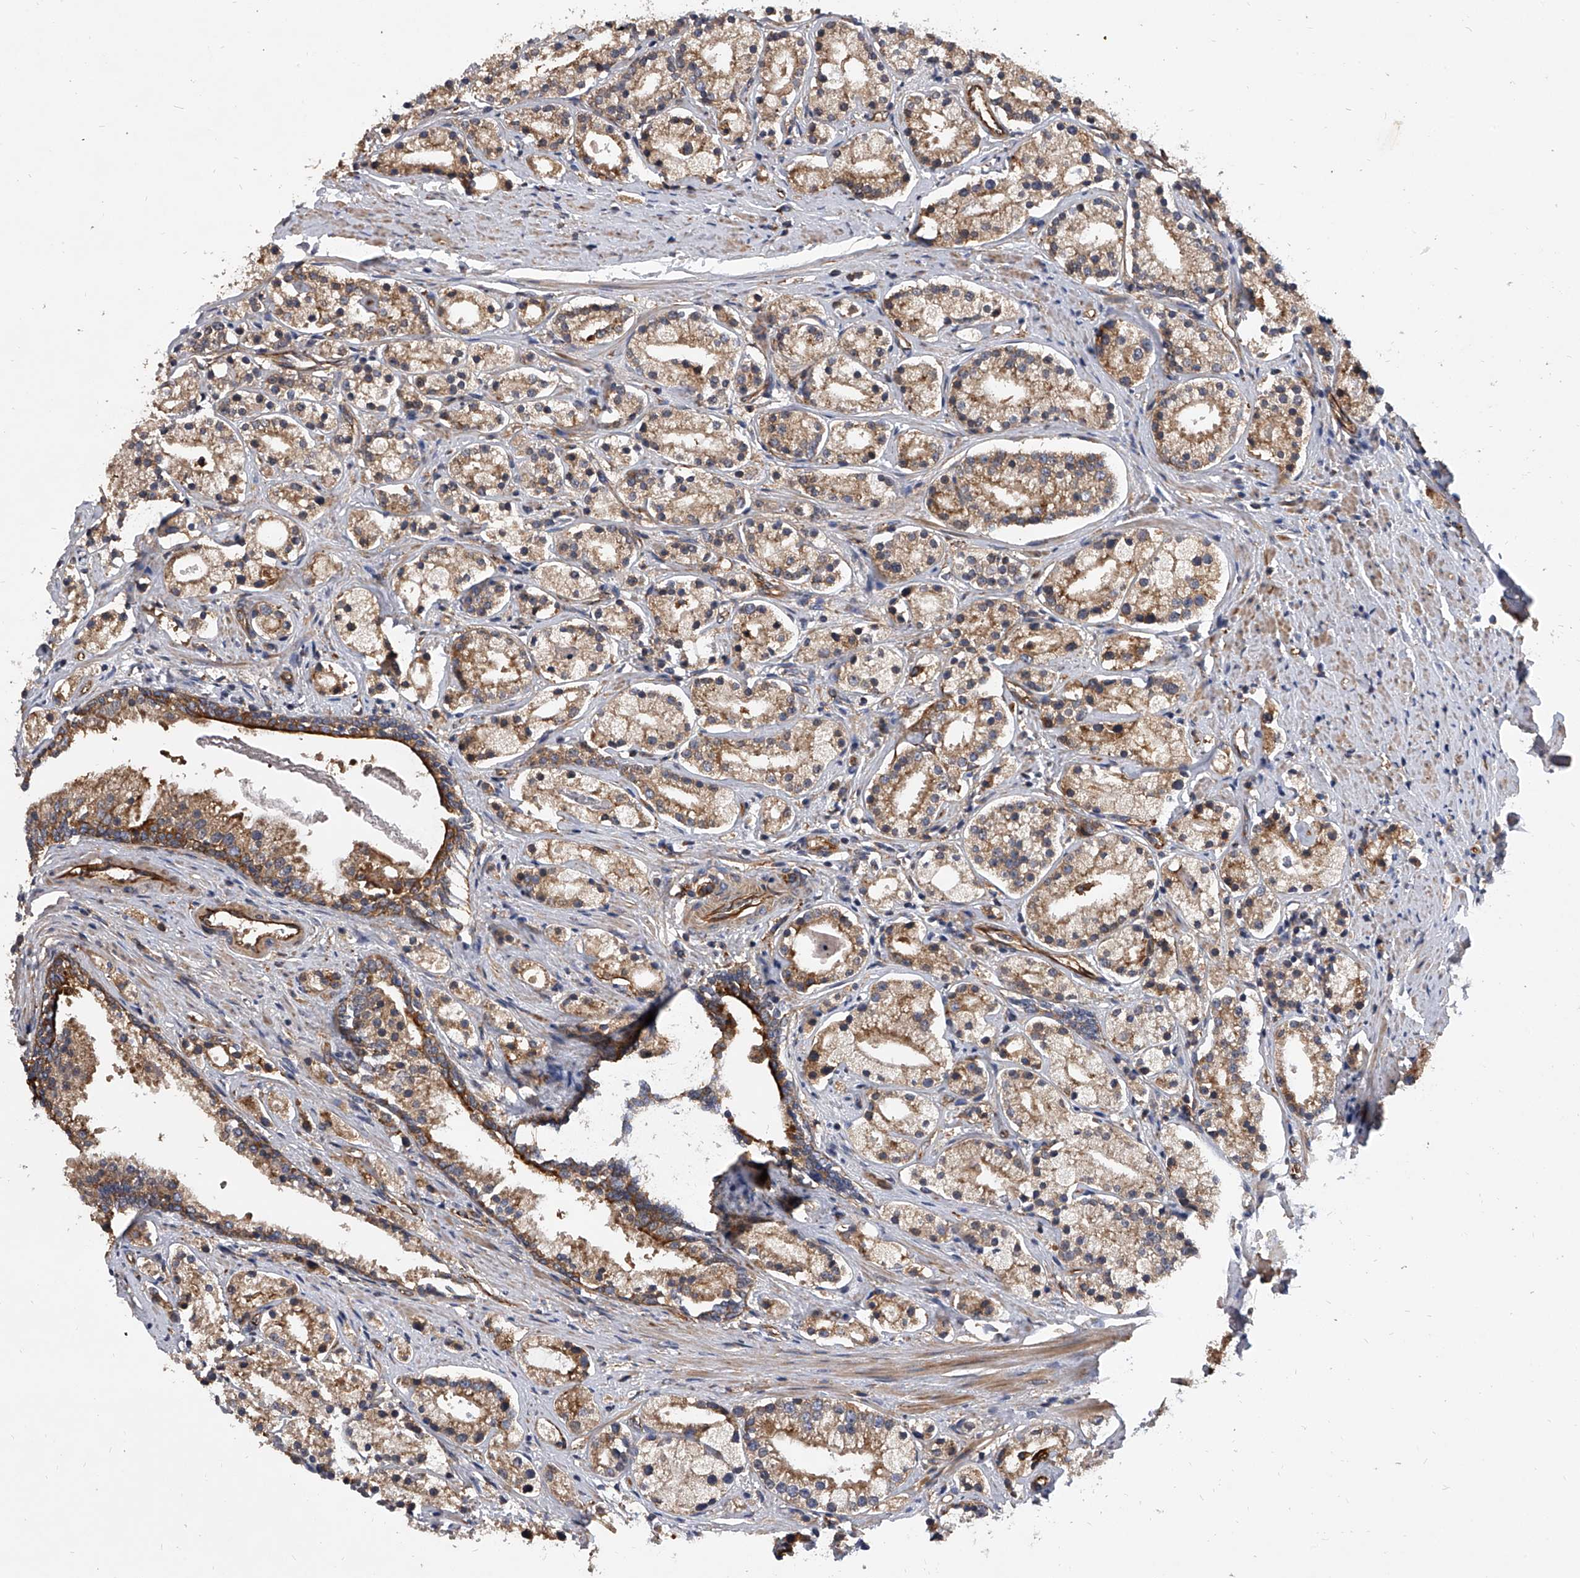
{"staining": {"intensity": "weak", "quantity": ">75%", "location": "cytoplasmic/membranous"}, "tissue": "prostate cancer", "cell_type": "Tumor cells", "image_type": "cancer", "snomed": [{"axis": "morphology", "description": "Adenocarcinoma, High grade"}, {"axis": "topography", "description": "Prostate"}], "caption": "Human prostate cancer stained with a protein marker displays weak staining in tumor cells.", "gene": "EXOC4", "patient": {"sex": "male", "age": 69}}